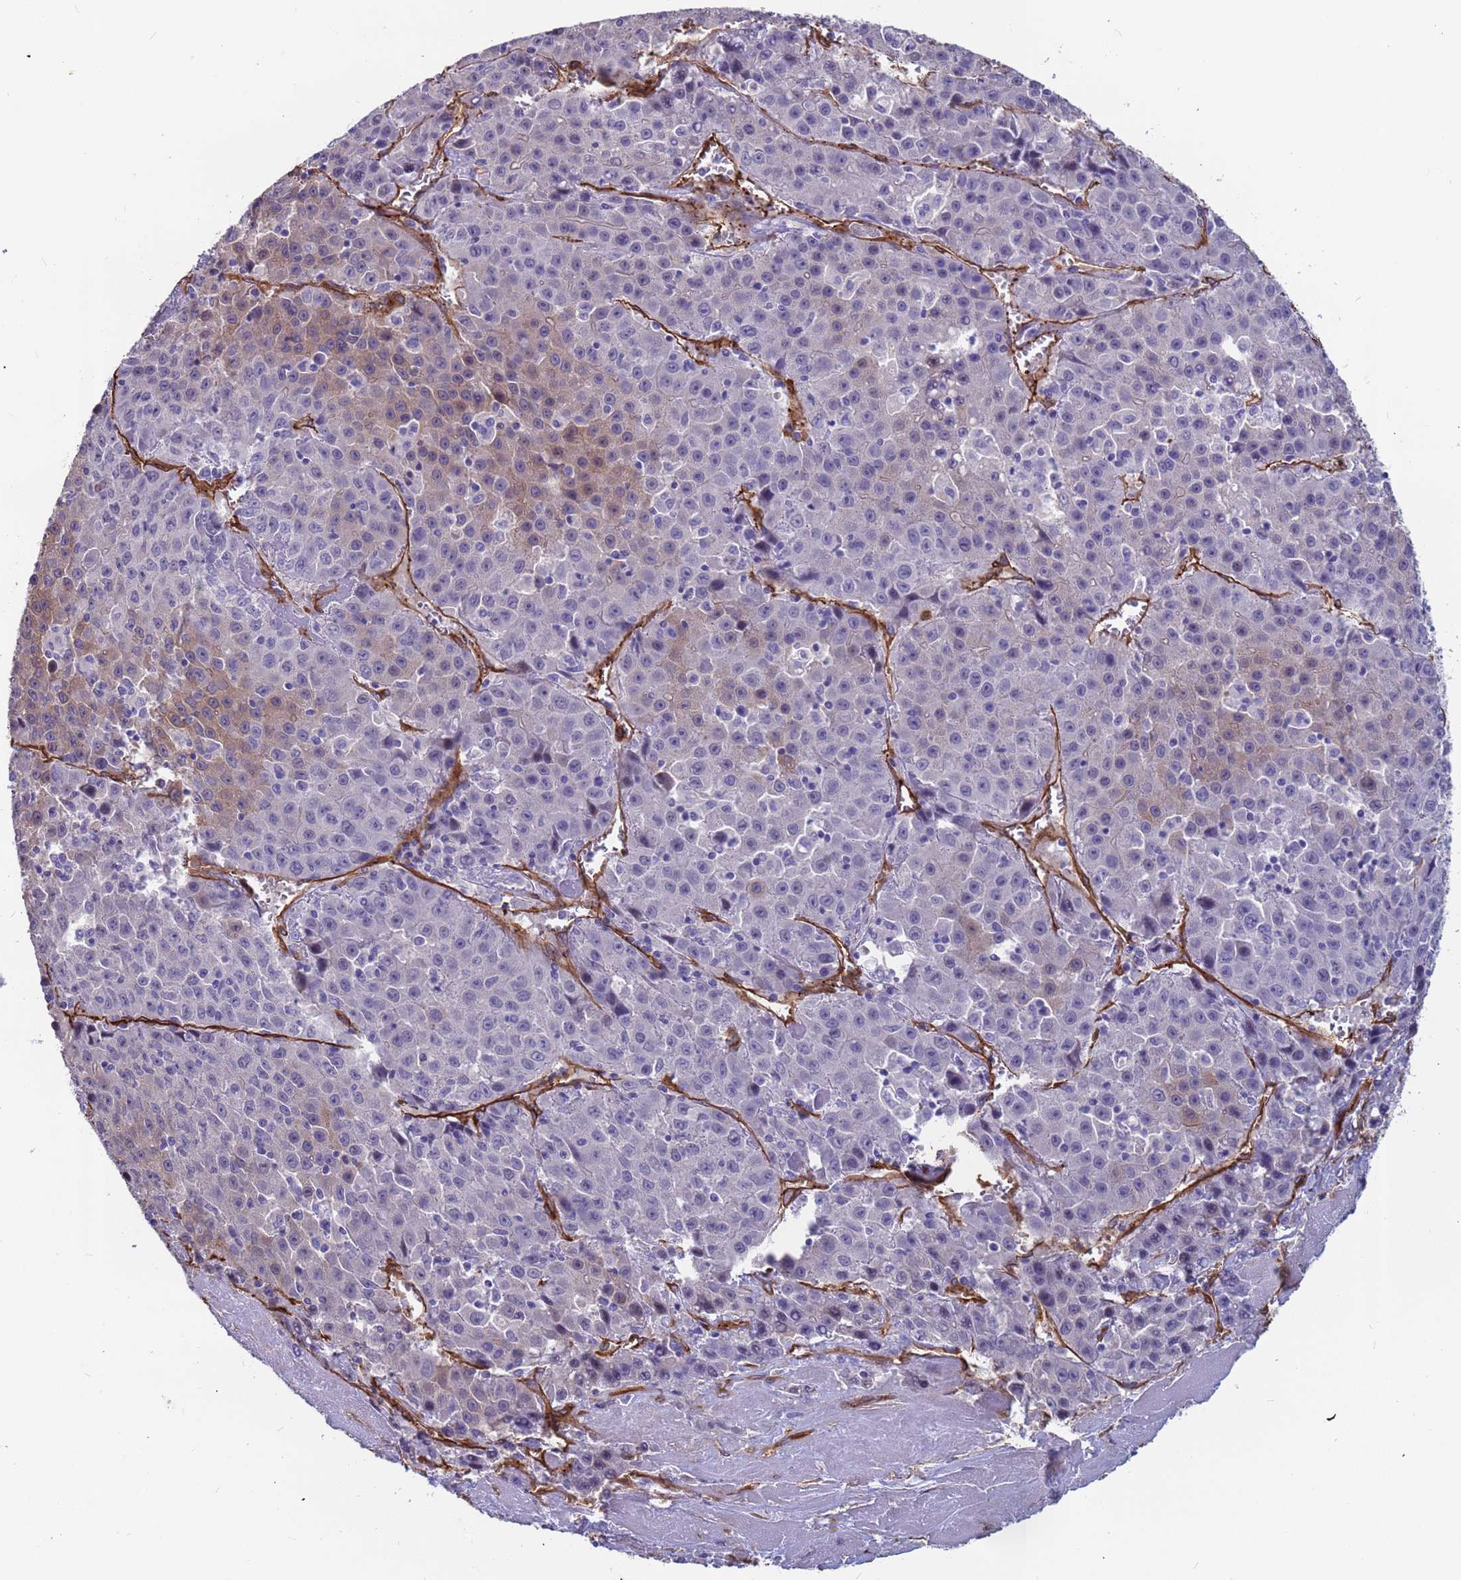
{"staining": {"intensity": "negative", "quantity": "none", "location": "none"}, "tissue": "liver cancer", "cell_type": "Tumor cells", "image_type": "cancer", "snomed": [{"axis": "morphology", "description": "Carcinoma, Hepatocellular, NOS"}, {"axis": "topography", "description": "Liver"}], "caption": "This is an immunohistochemistry (IHC) photomicrograph of human liver hepatocellular carcinoma. There is no expression in tumor cells.", "gene": "EHD2", "patient": {"sex": "female", "age": 53}}